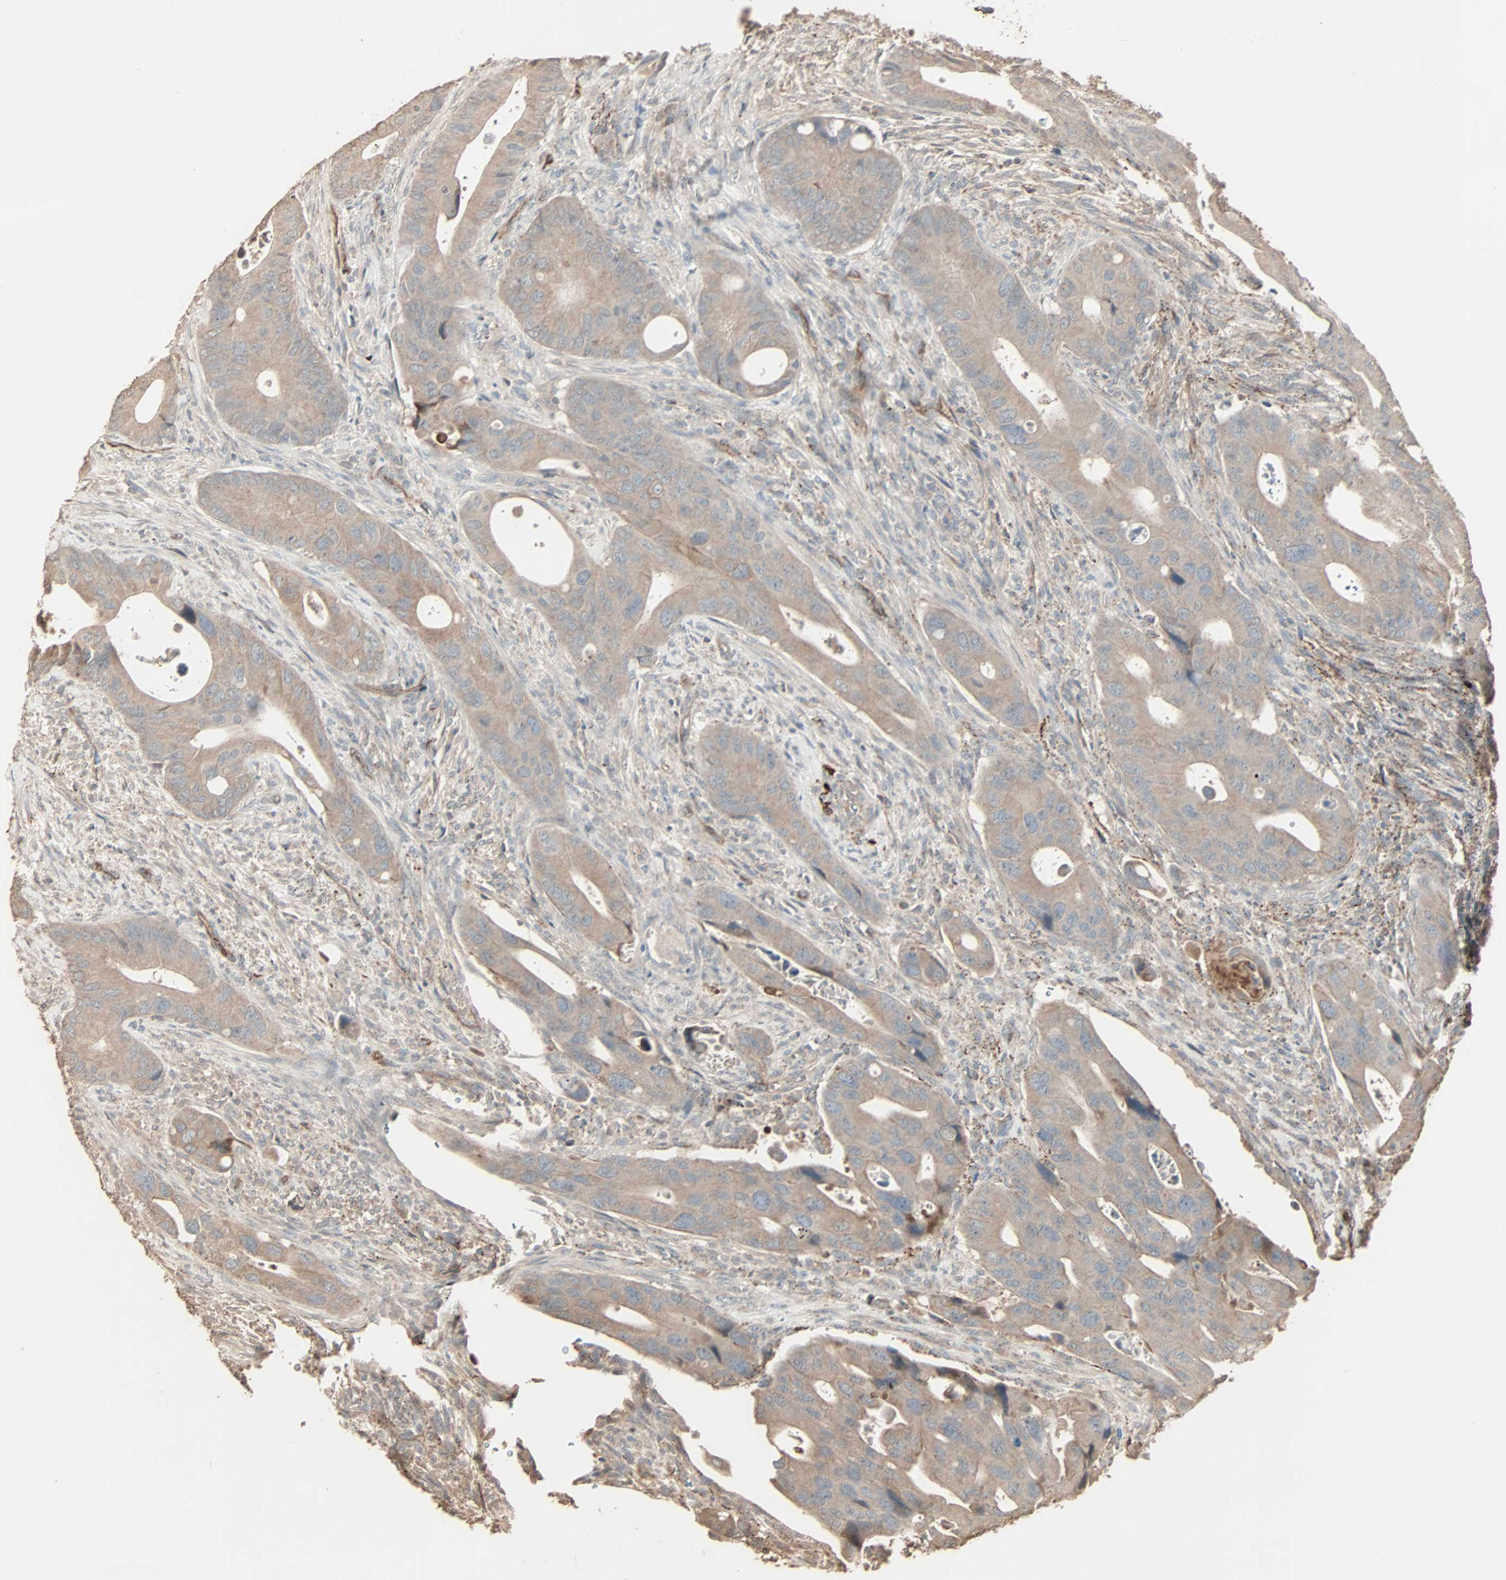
{"staining": {"intensity": "moderate", "quantity": ">75%", "location": "cytoplasmic/membranous"}, "tissue": "colorectal cancer", "cell_type": "Tumor cells", "image_type": "cancer", "snomed": [{"axis": "morphology", "description": "Adenocarcinoma, NOS"}, {"axis": "topography", "description": "Rectum"}], "caption": "Moderate cytoplasmic/membranous staining is appreciated in approximately >75% of tumor cells in adenocarcinoma (colorectal). Using DAB (brown) and hematoxylin (blue) stains, captured at high magnification using brightfield microscopy.", "gene": "CALCRL", "patient": {"sex": "female", "age": 57}}